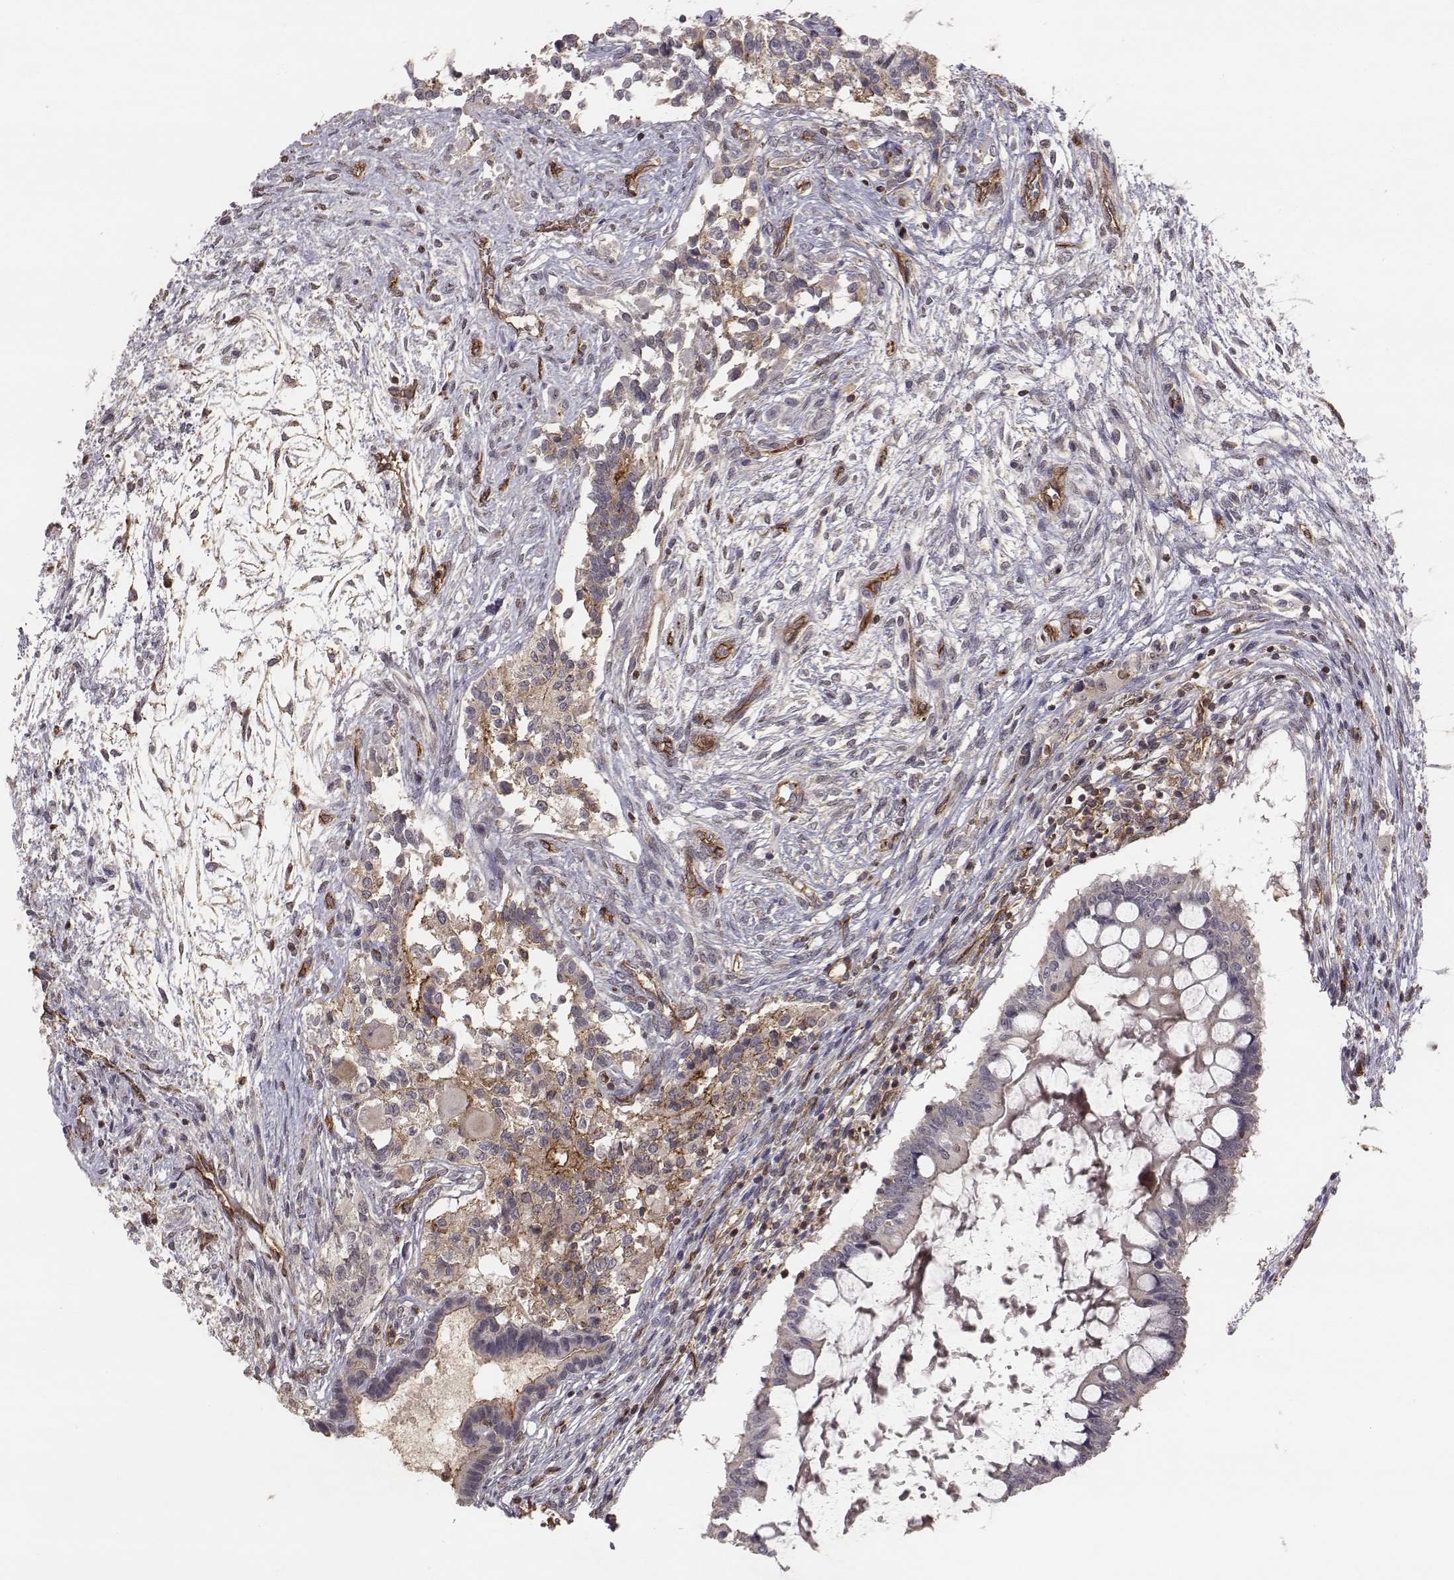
{"staining": {"intensity": "negative", "quantity": "none", "location": "none"}, "tissue": "testis cancer", "cell_type": "Tumor cells", "image_type": "cancer", "snomed": [{"axis": "morphology", "description": "Carcinoma, Embryonal, NOS"}, {"axis": "topography", "description": "Testis"}], "caption": "Immunohistochemistry micrograph of neoplastic tissue: human embryonal carcinoma (testis) stained with DAB (3,3'-diaminobenzidine) displays no significant protein expression in tumor cells.", "gene": "PTPRG", "patient": {"sex": "male", "age": 37}}